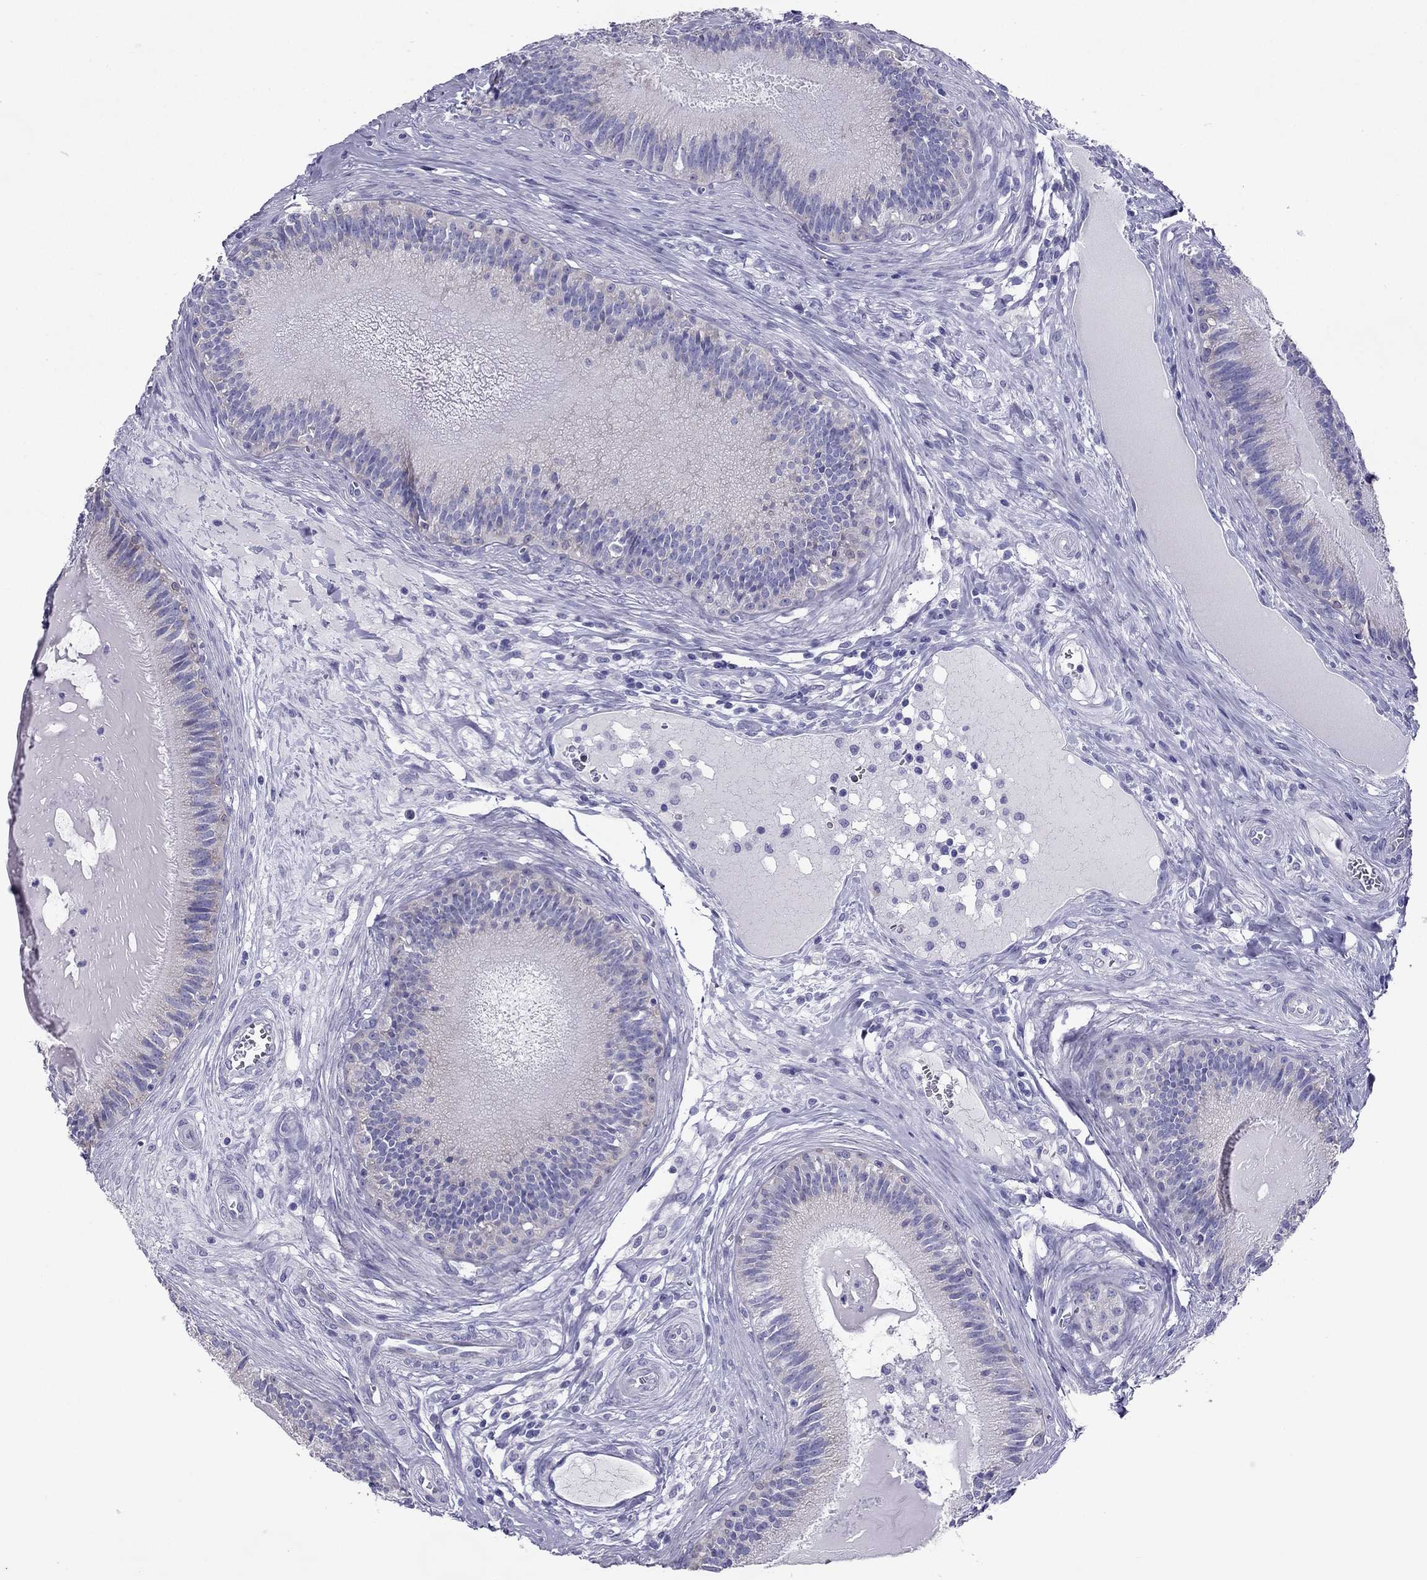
{"staining": {"intensity": "negative", "quantity": "none", "location": "none"}, "tissue": "epididymis", "cell_type": "Glandular cells", "image_type": "normal", "snomed": [{"axis": "morphology", "description": "Normal tissue, NOS"}, {"axis": "topography", "description": "Epididymis"}], "caption": "Human epididymis stained for a protein using immunohistochemistry (IHC) shows no positivity in glandular cells.", "gene": "MAEL", "patient": {"sex": "male", "age": 27}}